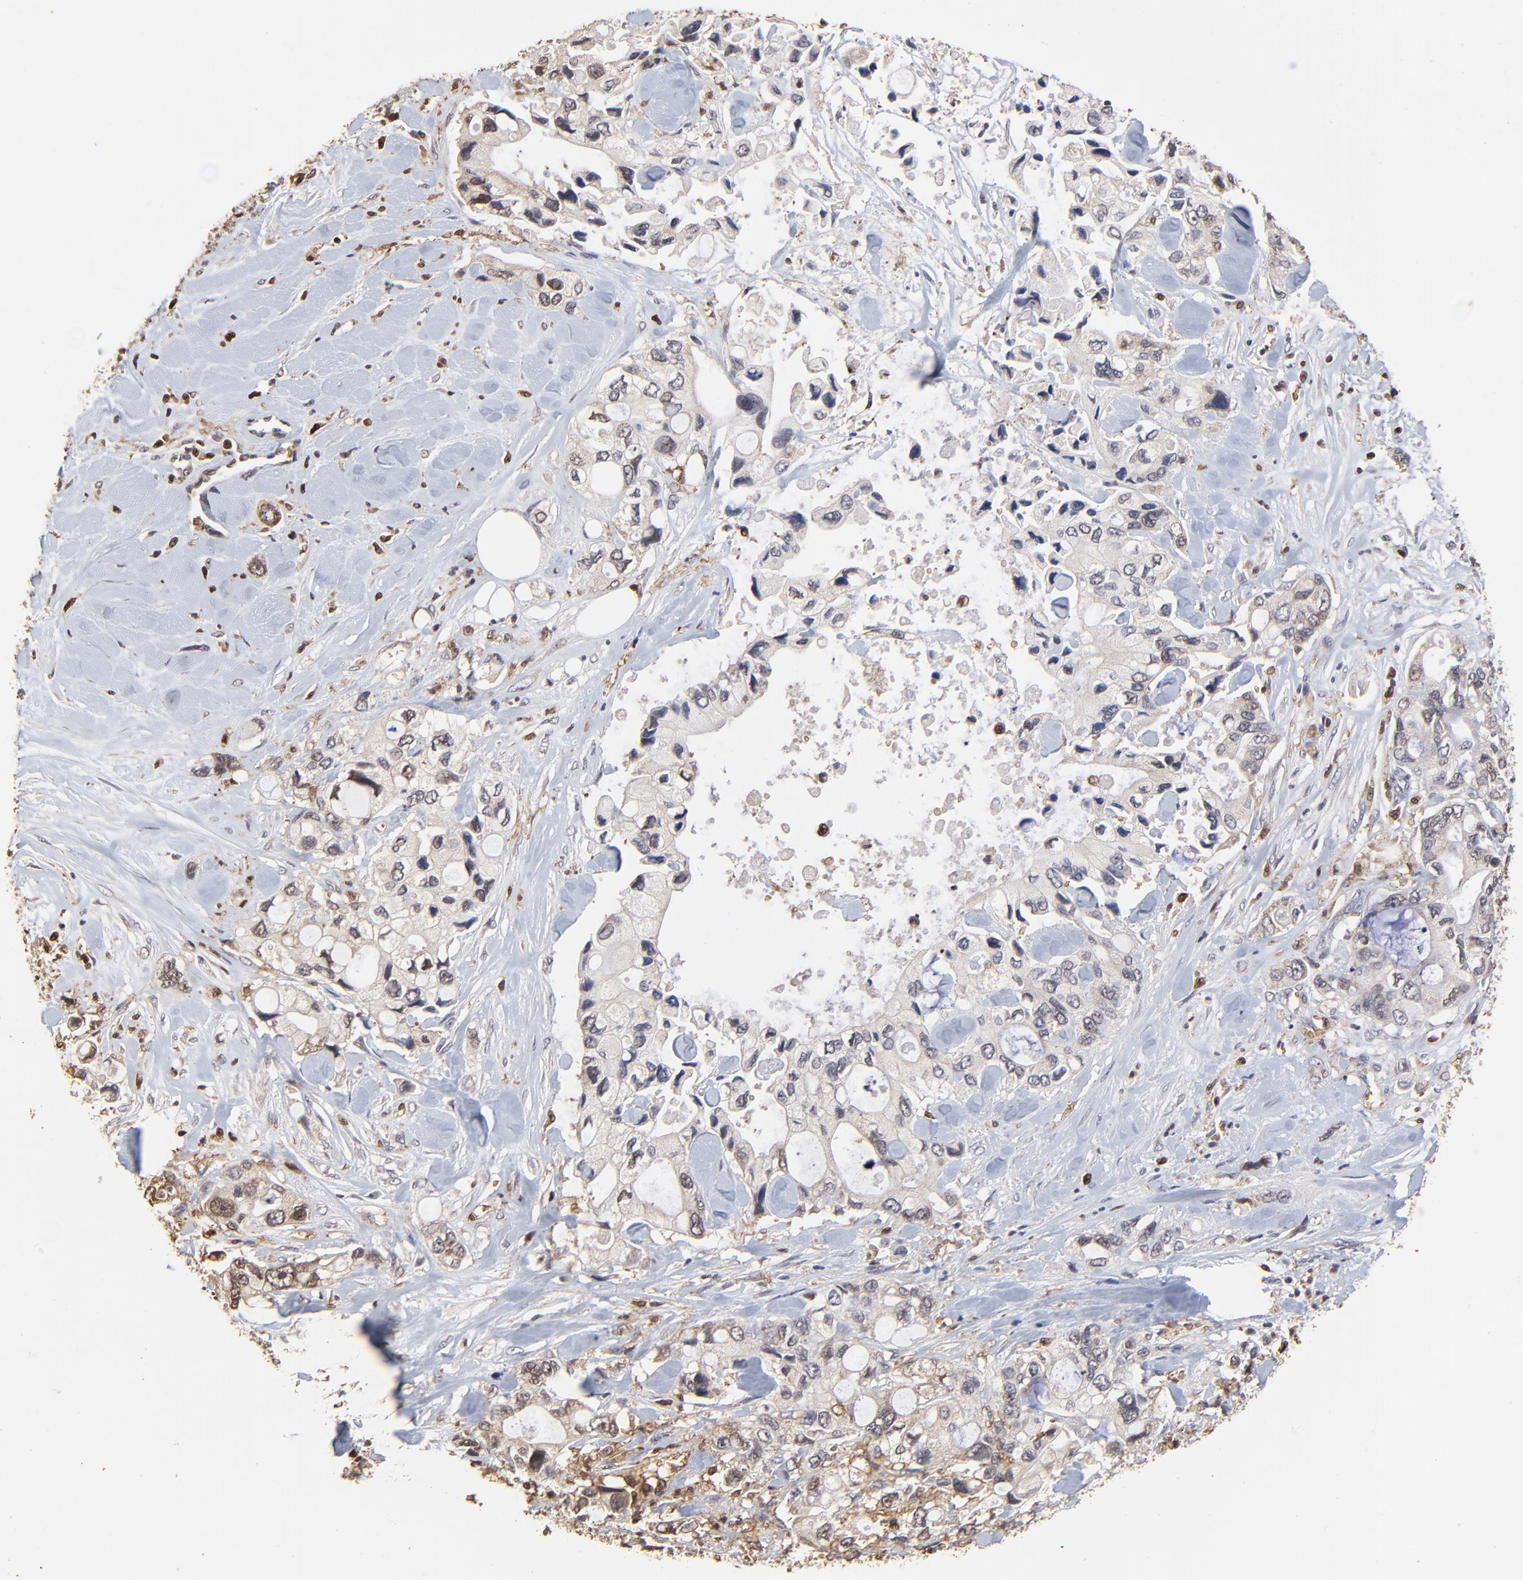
{"staining": {"intensity": "weak", "quantity": "<25%", "location": "nuclear"}, "tissue": "pancreatic cancer", "cell_type": "Tumor cells", "image_type": "cancer", "snomed": [{"axis": "morphology", "description": "Adenocarcinoma, NOS"}, {"axis": "topography", "description": "Pancreas"}], "caption": "Tumor cells show no significant protein positivity in pancreatic adenocarcinoma. Nuclei are stained in blue.", "gene": "CASP1", "patient": {"sex": "male", "age": 70}}